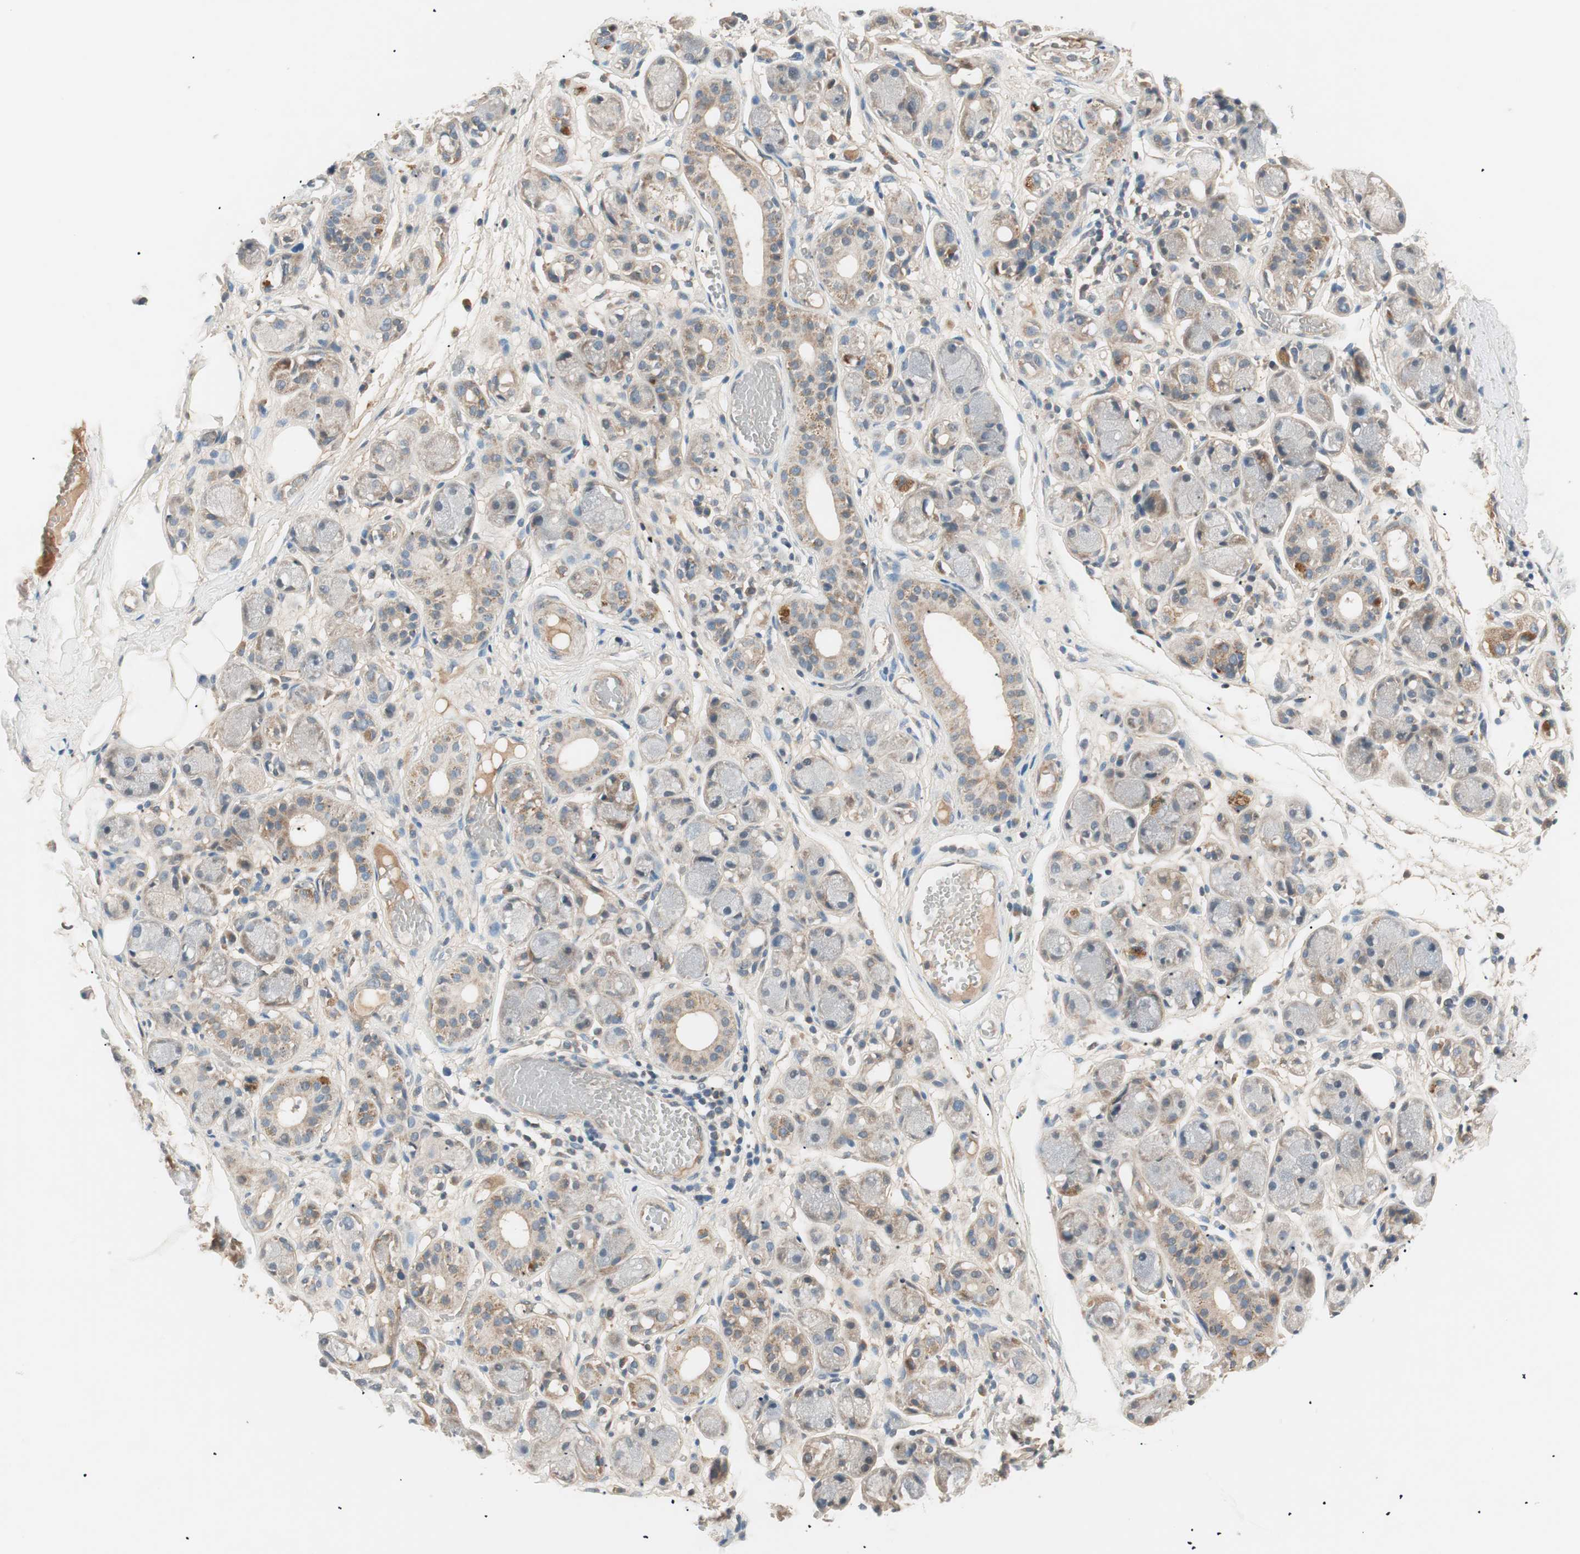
{"staining": {"intensity": "moderate", "quantity": ">75%", "location": "cytoplasmic/membranous,nuclear"}, "tissue": "adipose tissue", "cell_type": "Adipocytes", "image_type": "normal", "snomed": [{"axis": "morphology", "description": "Normal tissue, NOS"}, {"axis": "morphology", "description": "Inflammation, NOS"}, {"axis": "topography", "description": "Vascular tissue"}, {"axis": "topography", "description": "Salivary gland"}], "caption": "Adipose tissue stained with immunohistochemistry (IHC) shows moderate cytoplasmic/membranous,nuclear expression in about >75% of adipocytes.", "gene": "HPN", "patient": {"sex": "female", "age": 75}}